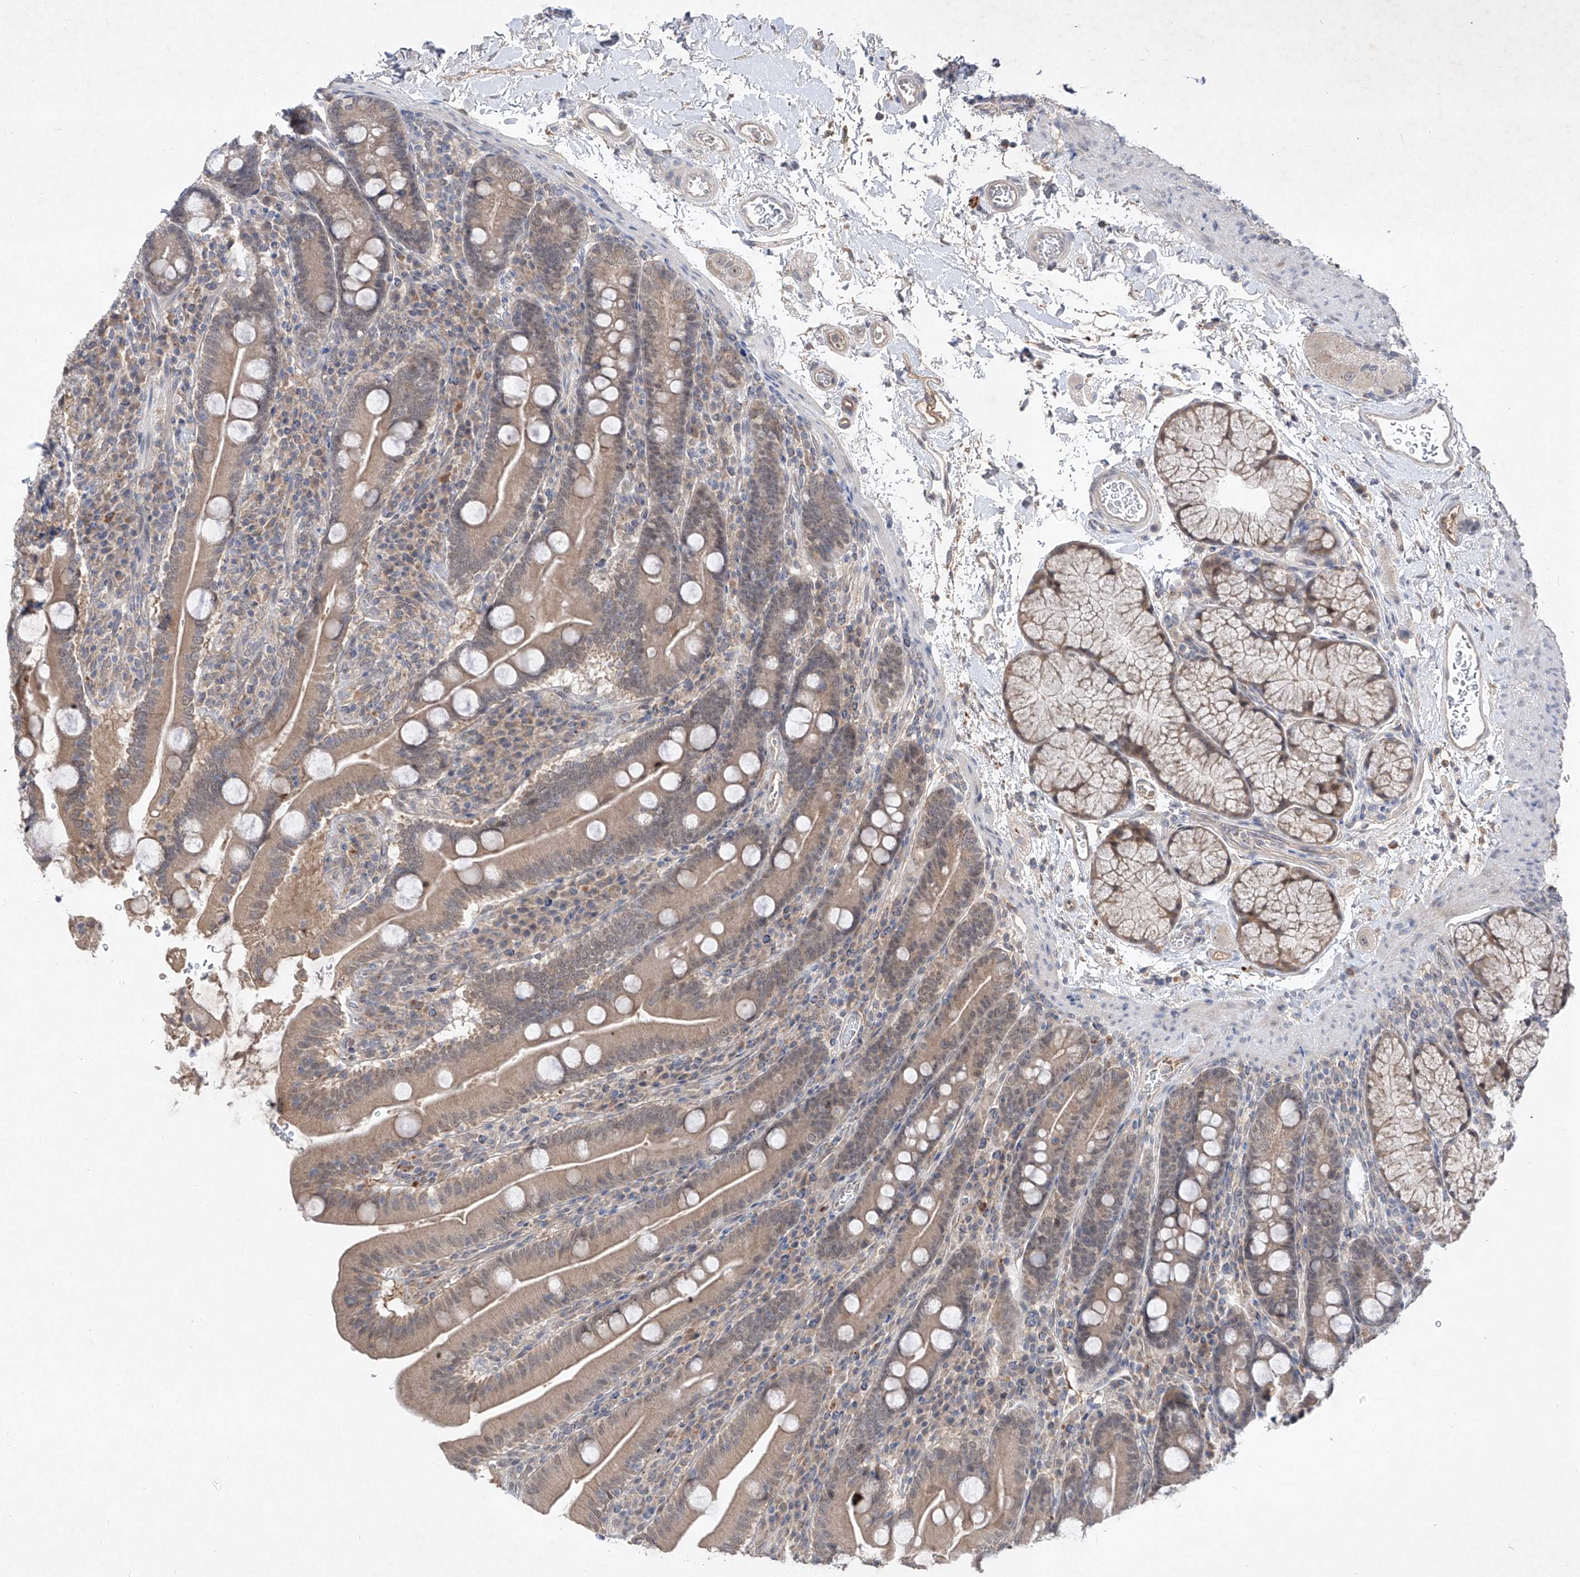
{"staining": {"intensity": "weak", "quantity": ">75%", "location": "cytoplasmic/membranous"}, "tissue": "duodenum", "cell_type": "Glandular cells", "image_type": "normal", "snomed": [{"axis": "morphology", "description": "Normal tissue, NOS"}, {"axis": "topography", "description": "Duodenum"}], "caption": "Glandular cells demonstrate low levels of weak cytoplasmic/membranous staining in about >75% of cells in benign duodenum.", "gene": "FAM135A", "patient": {"sex": "male", "age": 35}}